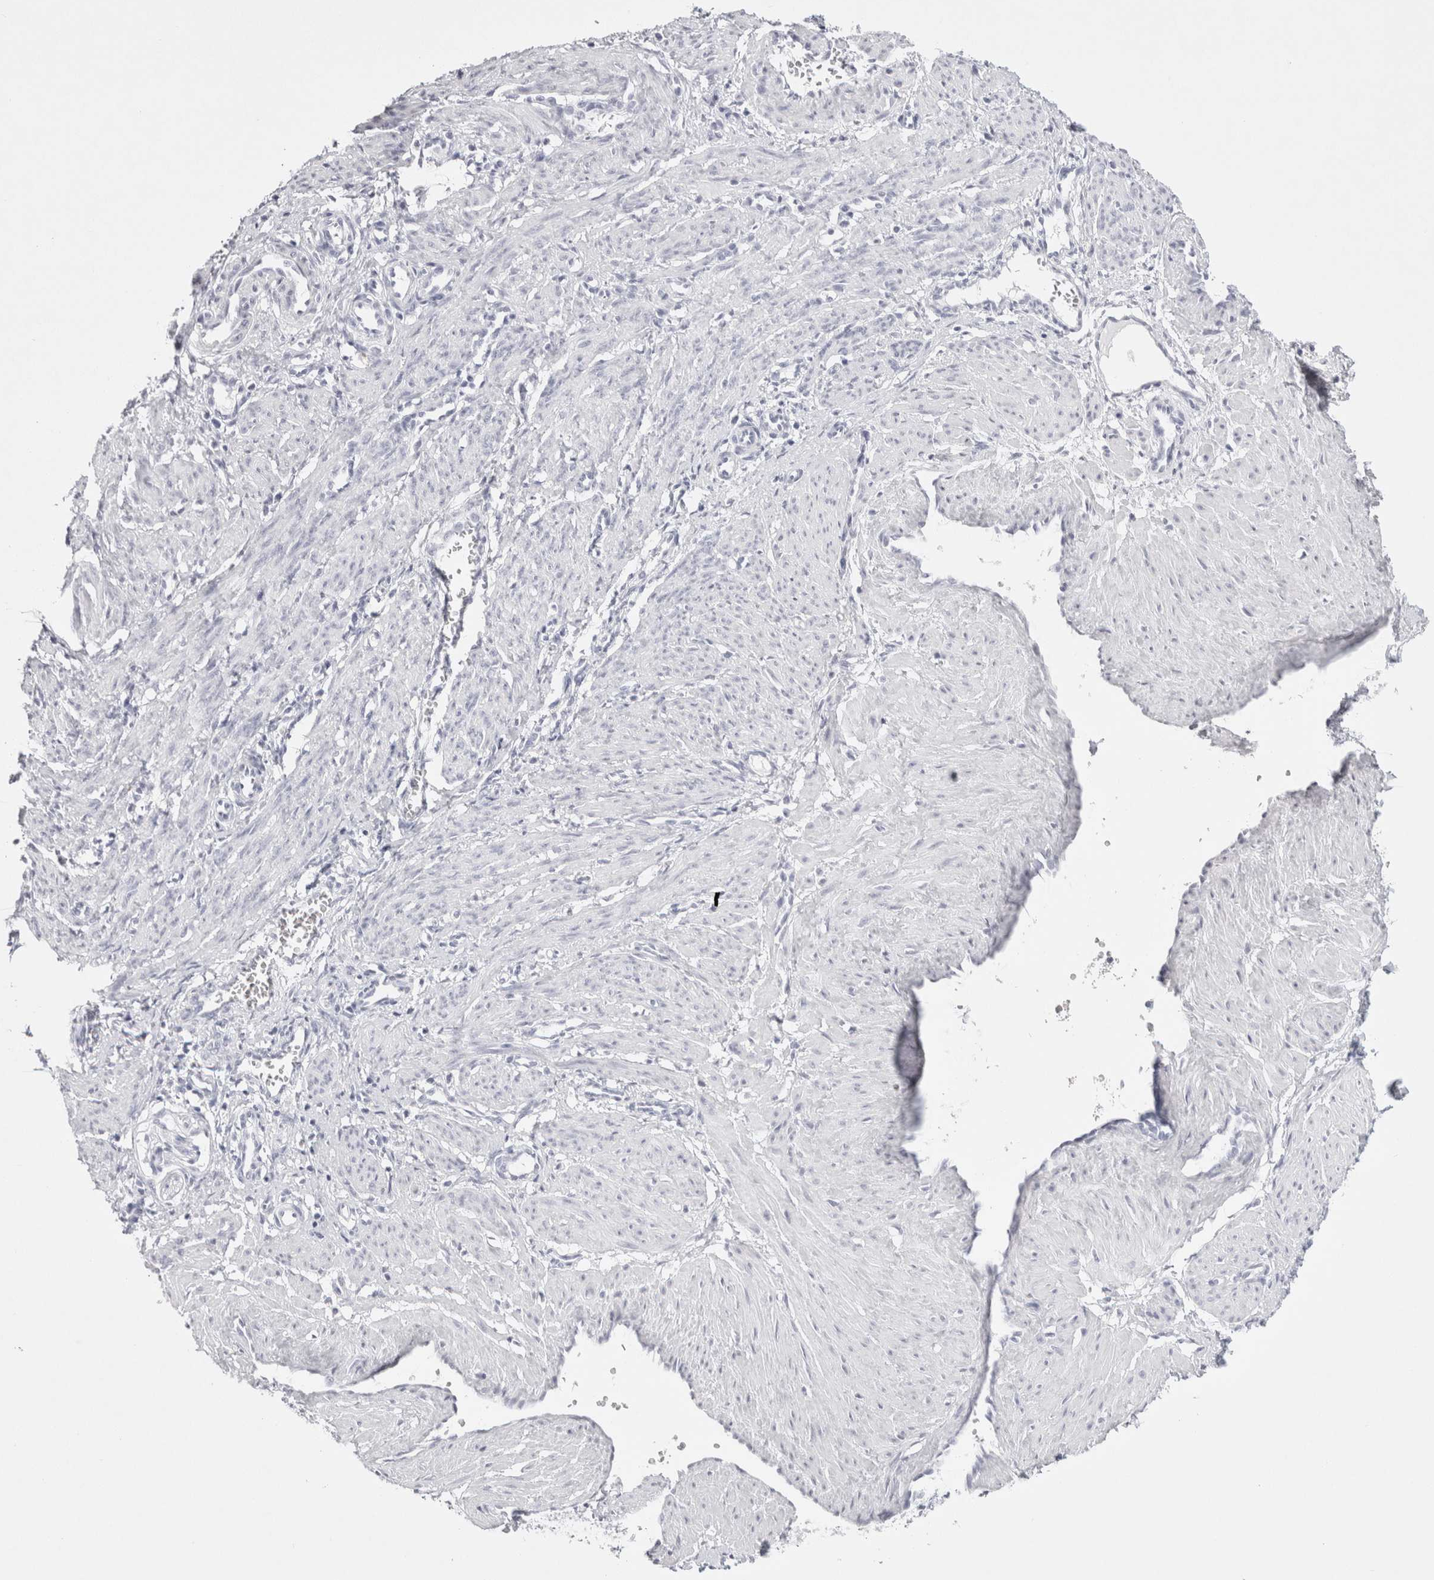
{"staining": {"intensity": "negative", "quantity": "none", "location": "none"}, "tissue": "smooth muscle", "cell_type": "Smooth muscle cells", "image_type": "normal", "snomed": [{"axis": "morphology", "description": "Normal tissue, NOS"}, {"axis": "topography", "description": "Endometrium"}], "caption": "Immunohistochemical staining of benign human smooth muscle exhibits no significant staining in smooth muscle cells. Nuclei are stained in blue.", "gene": "GARIN1A", "patient": {"sex": "female", "age": 33}}